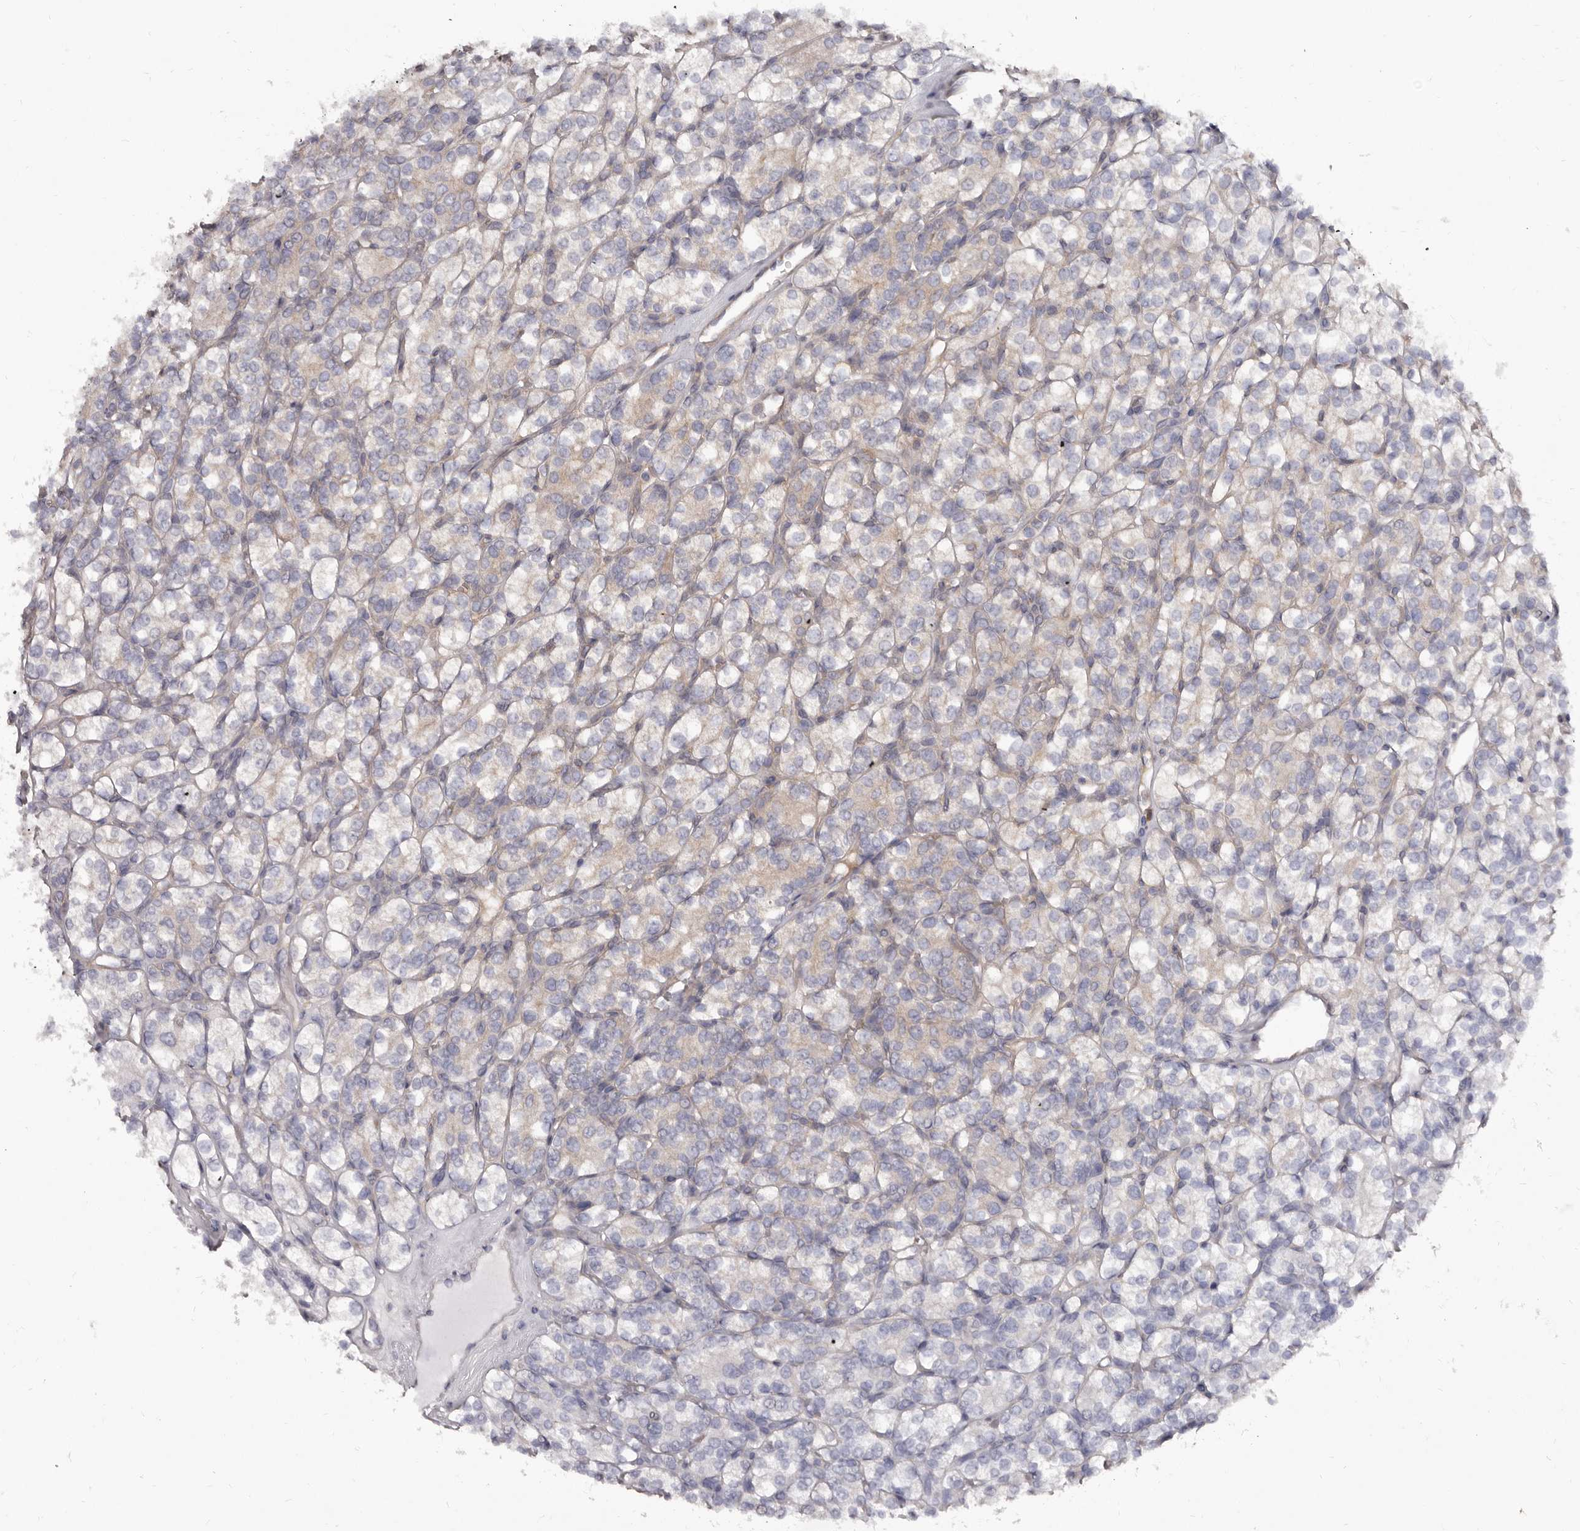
{"staining": {"intensity": "weak", "quantity": "<25%", "location": "cytoplasmic/membranous"}, "tissue": "renal cancer", "cell_type": "Tumor cells", "image_type": "cancer", "snomed": [{"axis": "morphology", "description": "Adenocarcinoma, NOS"}, {"axis": "topography", "description": "Kidney"}], "caption": "High magnification brightfield microscopy of renal cancer stained with DAB (3,3'-diaminobenzidine) (brown) and counterstained with hematoxylin (blue): tumor cells show no significant expression. Brightfield microscopy of immunohistochemistry stained with DAB (3,3'-diaminobenzidine) (brown) and hematoxylin (blue), captured at high magnification.", "gene": "ASIC5", "patient": {"sex": "male", "age": 77}}